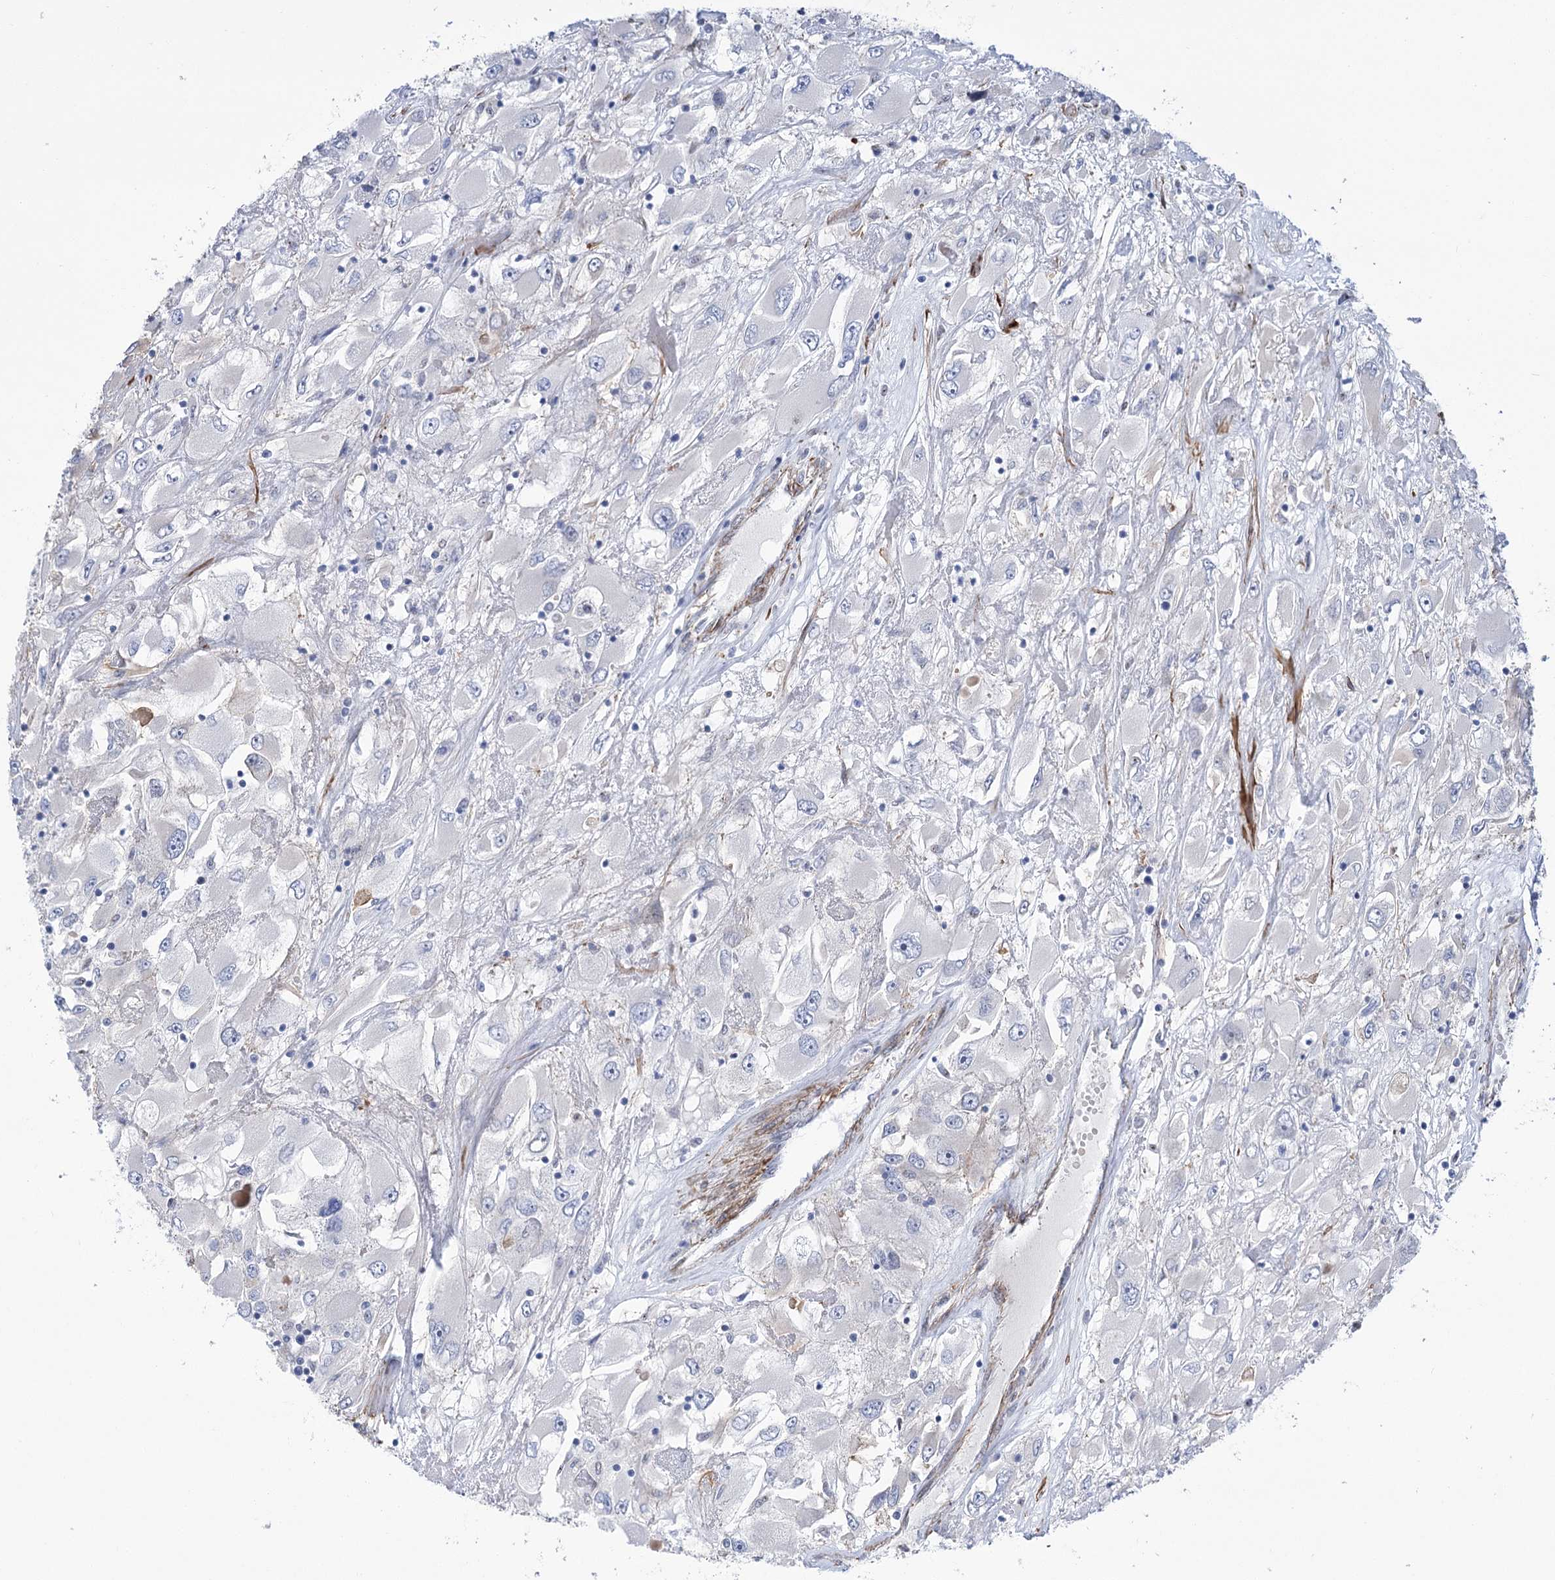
{"staining": {"intensity": "negative", "quantity": "none", "location": "none"}, "tissue": "renal cancer", "cell_type": "Tumor cells", "image_type": "cancer", "snomed": [{"axis": "morphology", "description": "Adenocarcinoma, NOS"}, {"axis": "topography", "description": "Kidney"}], "caption": "Histopathology image shows no protein staining in tumor cells of renal adenocarcinoma tissue.", "gene": "WASHC3", "patient": {"sex": "female", "age": 52}}